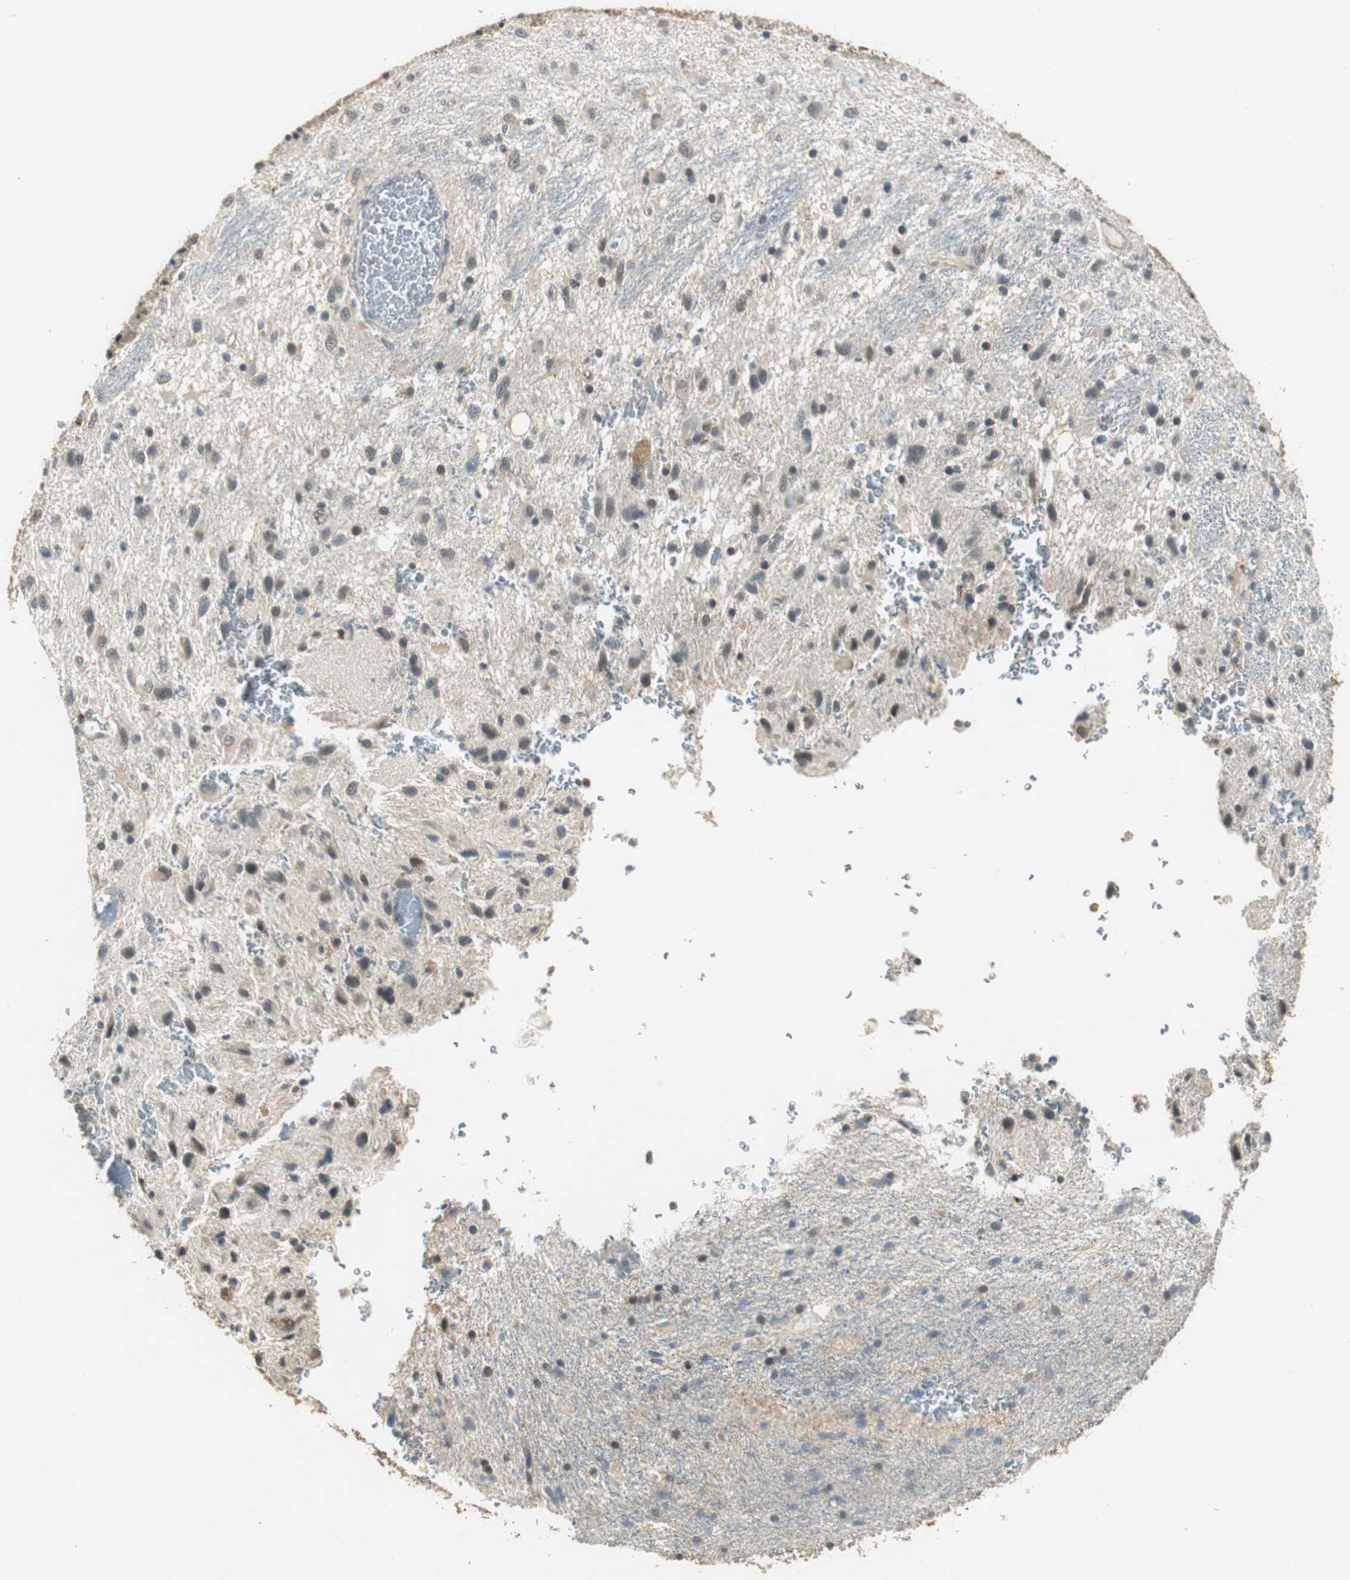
{"staining": {"intensity": "weak", "quantity": "25%-75%", "location": "cytoplasmic/membranous"}, "tissue": "glioma", "cell_type": "Tumor cells", "image_type": "cancer", "snomed": [{"axis": "morphology", "description": "Glioma, malignant, Low grade"}, {"axis": "topography", "description": "Brain"}], "caption": "Low-grade glioma (malignant) stained for a protein (brown) reveals weak cytoplasmic/membranous positive staining in about 25%-75% of tumor cells.", "gene": "PSMB4", "patient": {"sex": "male", "age": 77}}